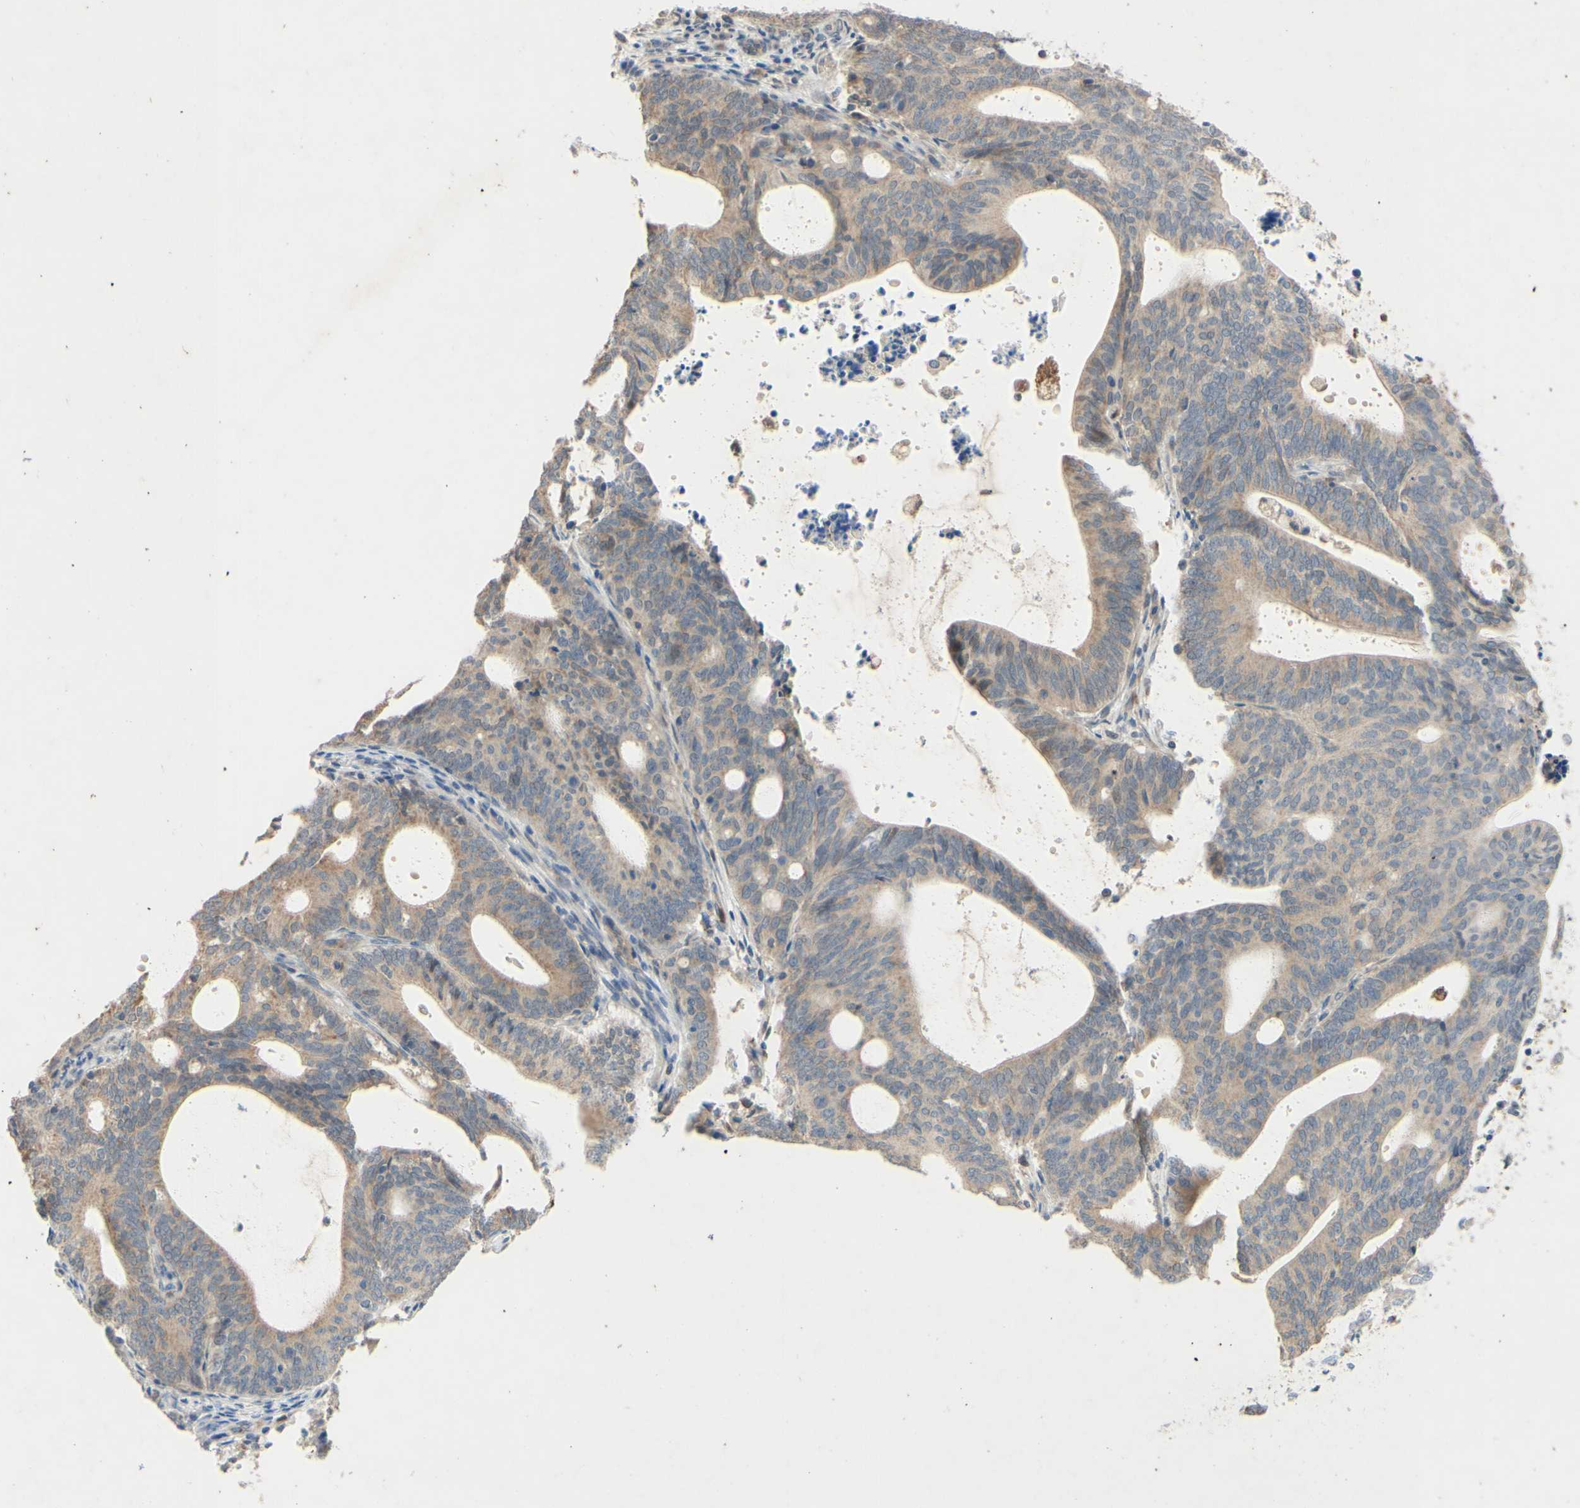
{"staining": {"intensity": "moderate", "quantity": "25%-75%", "location": "cytoplasmic/membranous"}, "tissue": "endometrial cancer", "cell_type": "Tumor cells", "image_type": "cancer", "snomed": [{"axis": "morphology", "description": "Adenocarcinoma, NOS"}, {"axis": "topography", "description": "Uterus"}], "caption": "The histopathology image reveals a brown stain indicating the presence of a protein in the cytoplasmic/membranous of tumor cells in adenocarcinoma (endometrial).", "gene": "GATA1", "patient": {"sex": "female", "age": 83}}